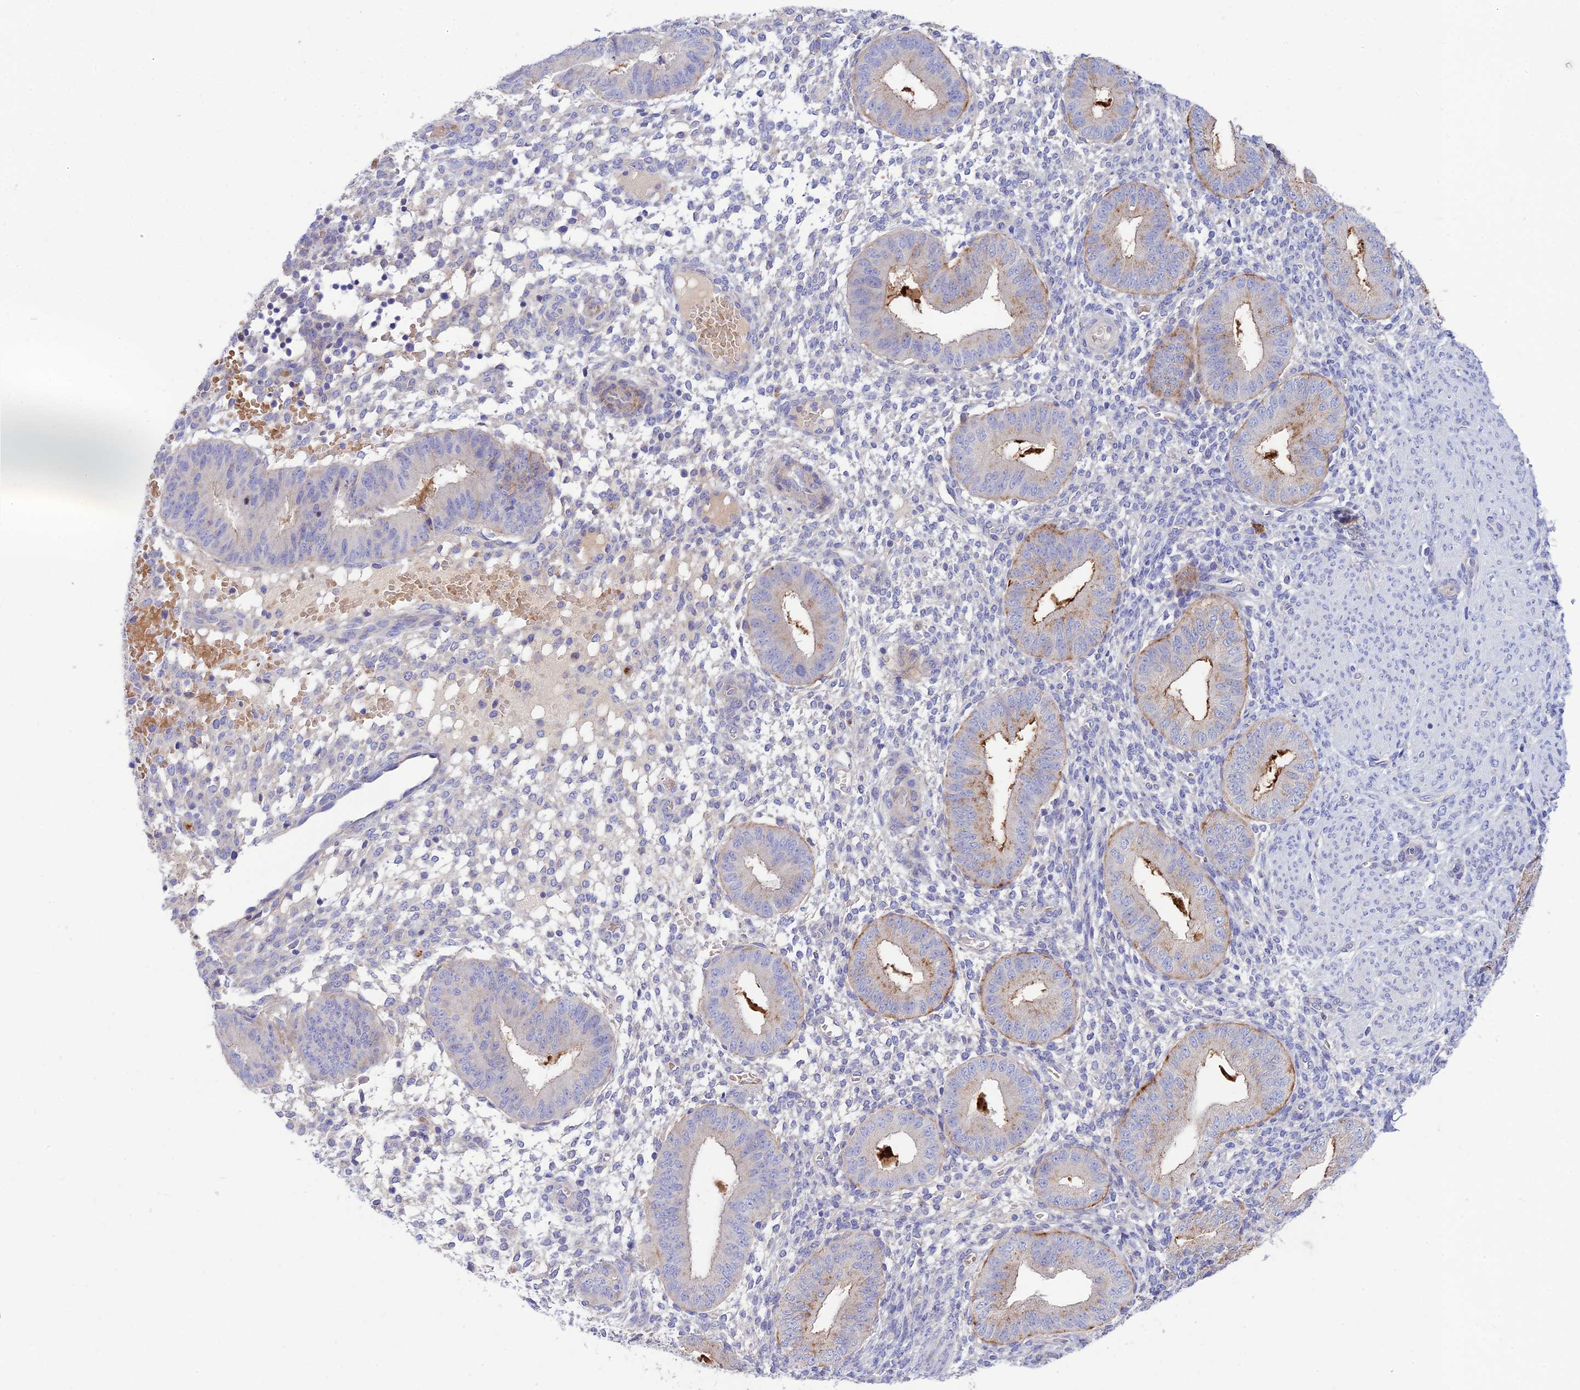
{"staining": {"intensity": "negative", "quantity": "none", "location": "none"}, "tissue": "endometrium", "cell_type": "Cells in endometrial stroma", "image_type": "normal", "snomed": [{"axis": "morphology", "description": "Normal tissue, NOS"}, {"axis": "topography", "description": "Endometrium"}], "caption": "The immunohistochemistry (IHC) histopathology image has no significant expression in cells in endometrial stroma of endometrium.", "gene": "CCDC157", "patient": {"sex": "female", "age": 49}}